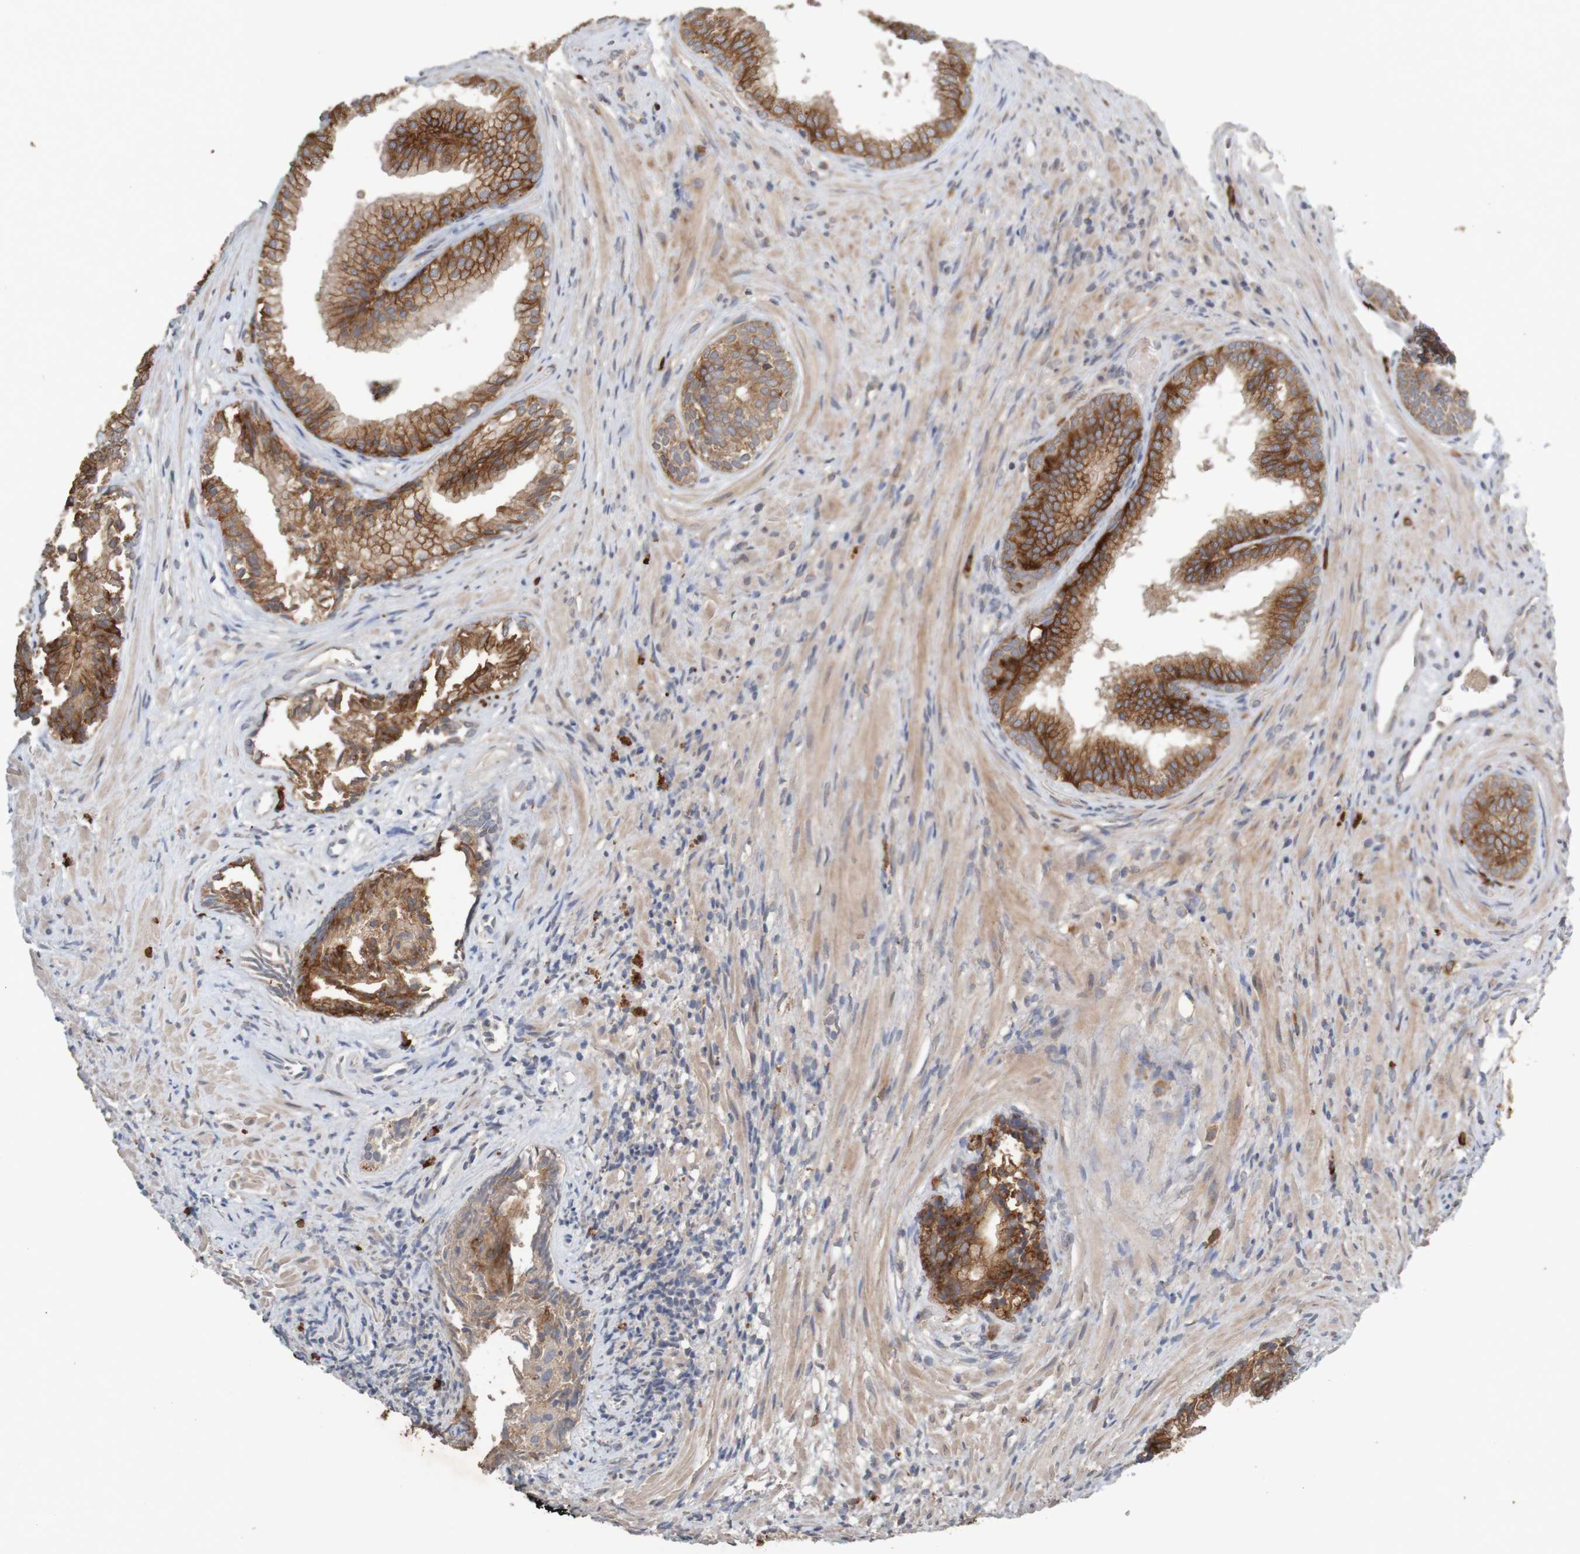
{"staining": {"intensity": "moderate", "quantity": ">75%", "location": "cytoplasmic/membranous"}, "tissue": "prostate", "cell_type": "Glandular cells", "image_type": "normal", "snomed": [{"axis": "morphology", "description": "Normal tissue, NOS"}, {"axis": "topography", "description": "Prostate"}], "caption": "Glandular cells reveal moderate cytoplasmic/membranous expression in about >75% of cells in benign prostate.", "gene": "B3GAT2", "patient": {"sex": "male", "age": 76}}